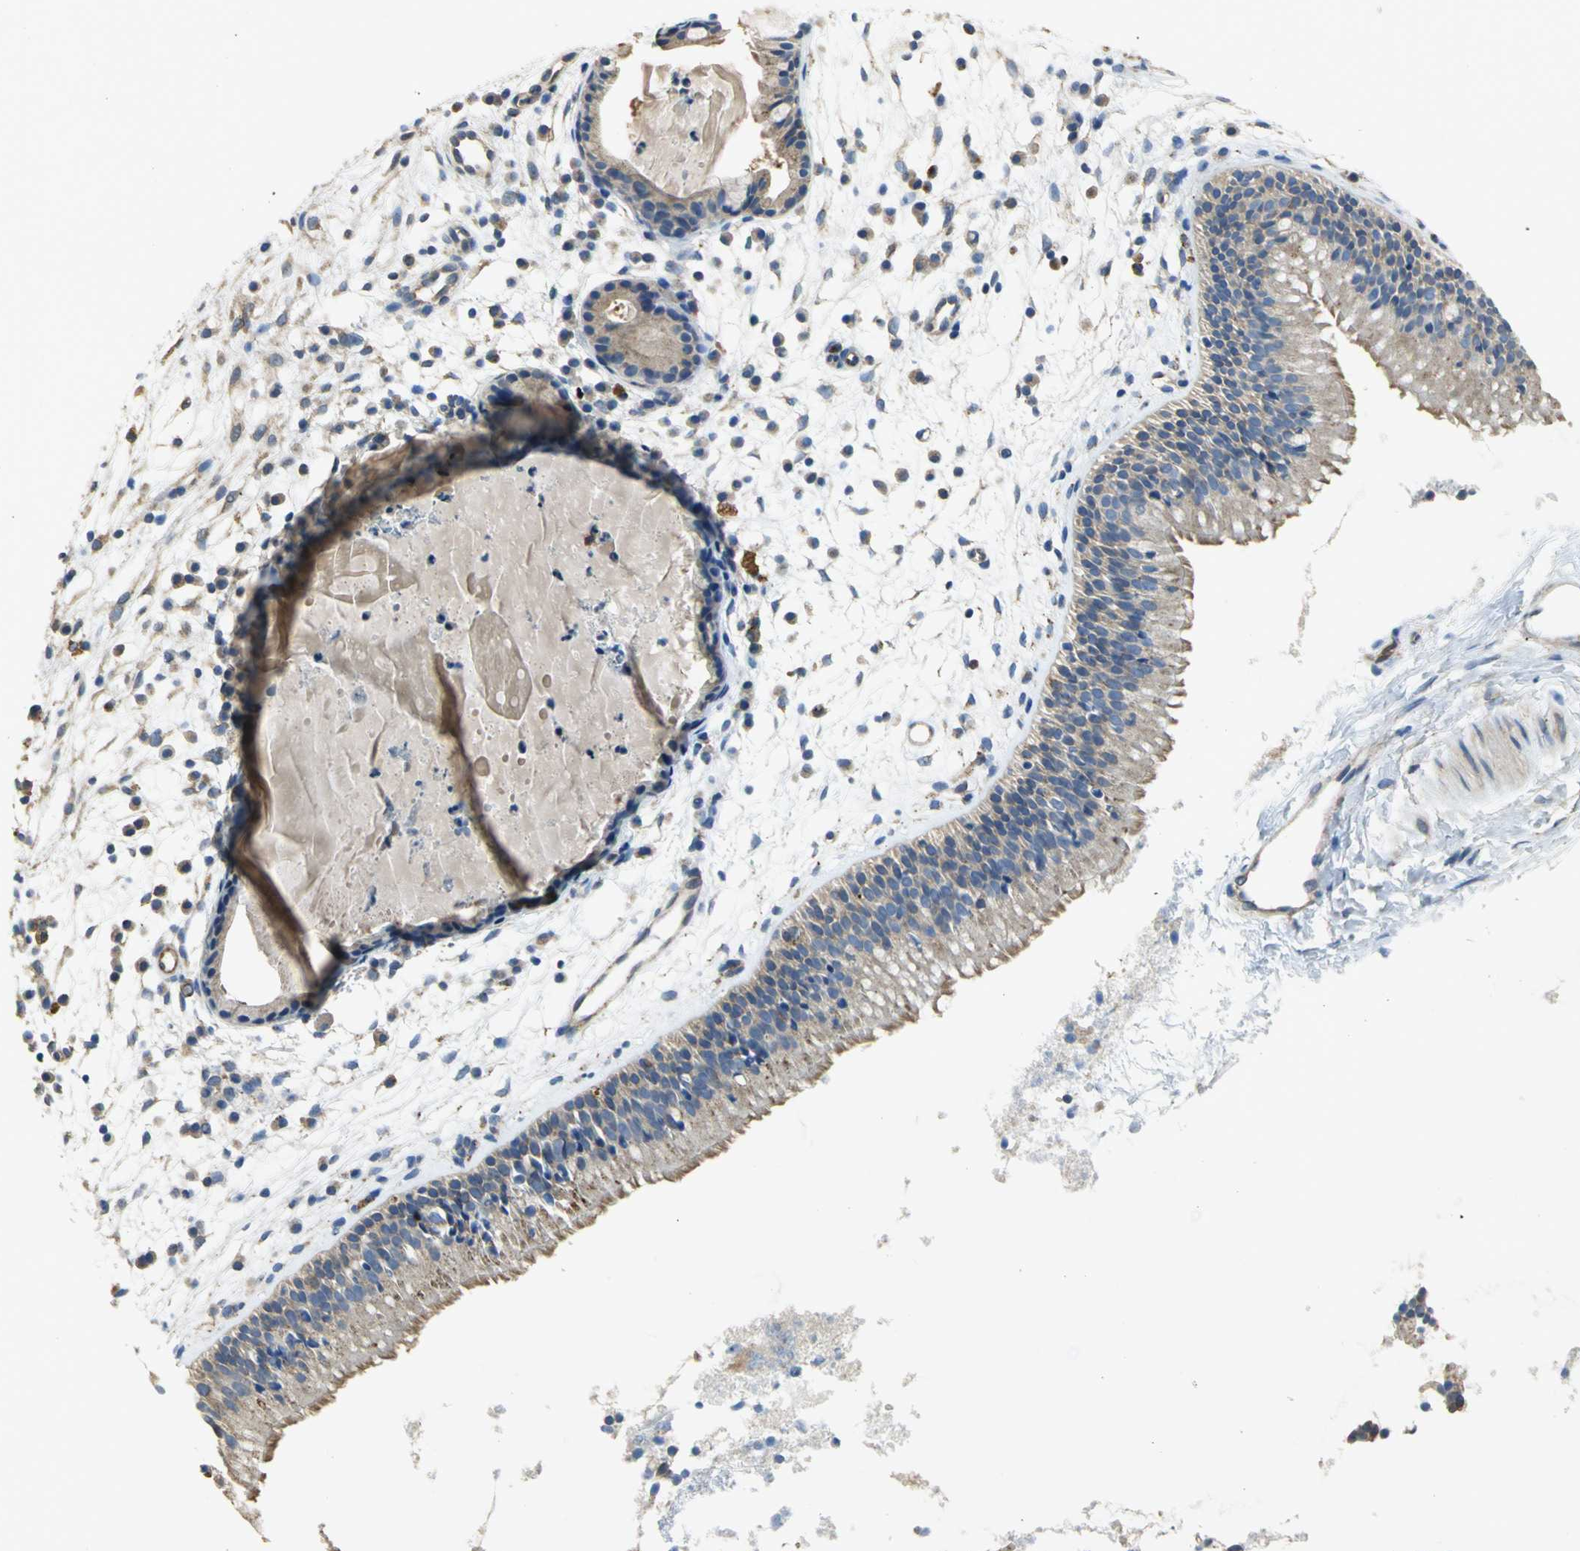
{"staining": {"intensity": "weak", "quantity": "25%-75%", "location": "cytoplasmic/membranous,nuclear"}, "tissue": "nasopharynx", "cell_type": "Respiratory epithelial cells", "image_type": "normal", "snomed": [{"axis": "morphology", "description": "Normal tissue, NOS"}, {"axis": "topography", "description": "Nasopharynx"}], "caption": "Brown immunohistochemical staining in unremarkable human nasopharynx displays weak cytoplasmic/membranous,nuclear expression in approximately 25%-75% of respiratory epithelial cells. (brown staining indicates protein expression, while blue staining denotes nuclei).", "gene": "DIAPH2", "patient": {"sex": "male", "age": 21}}